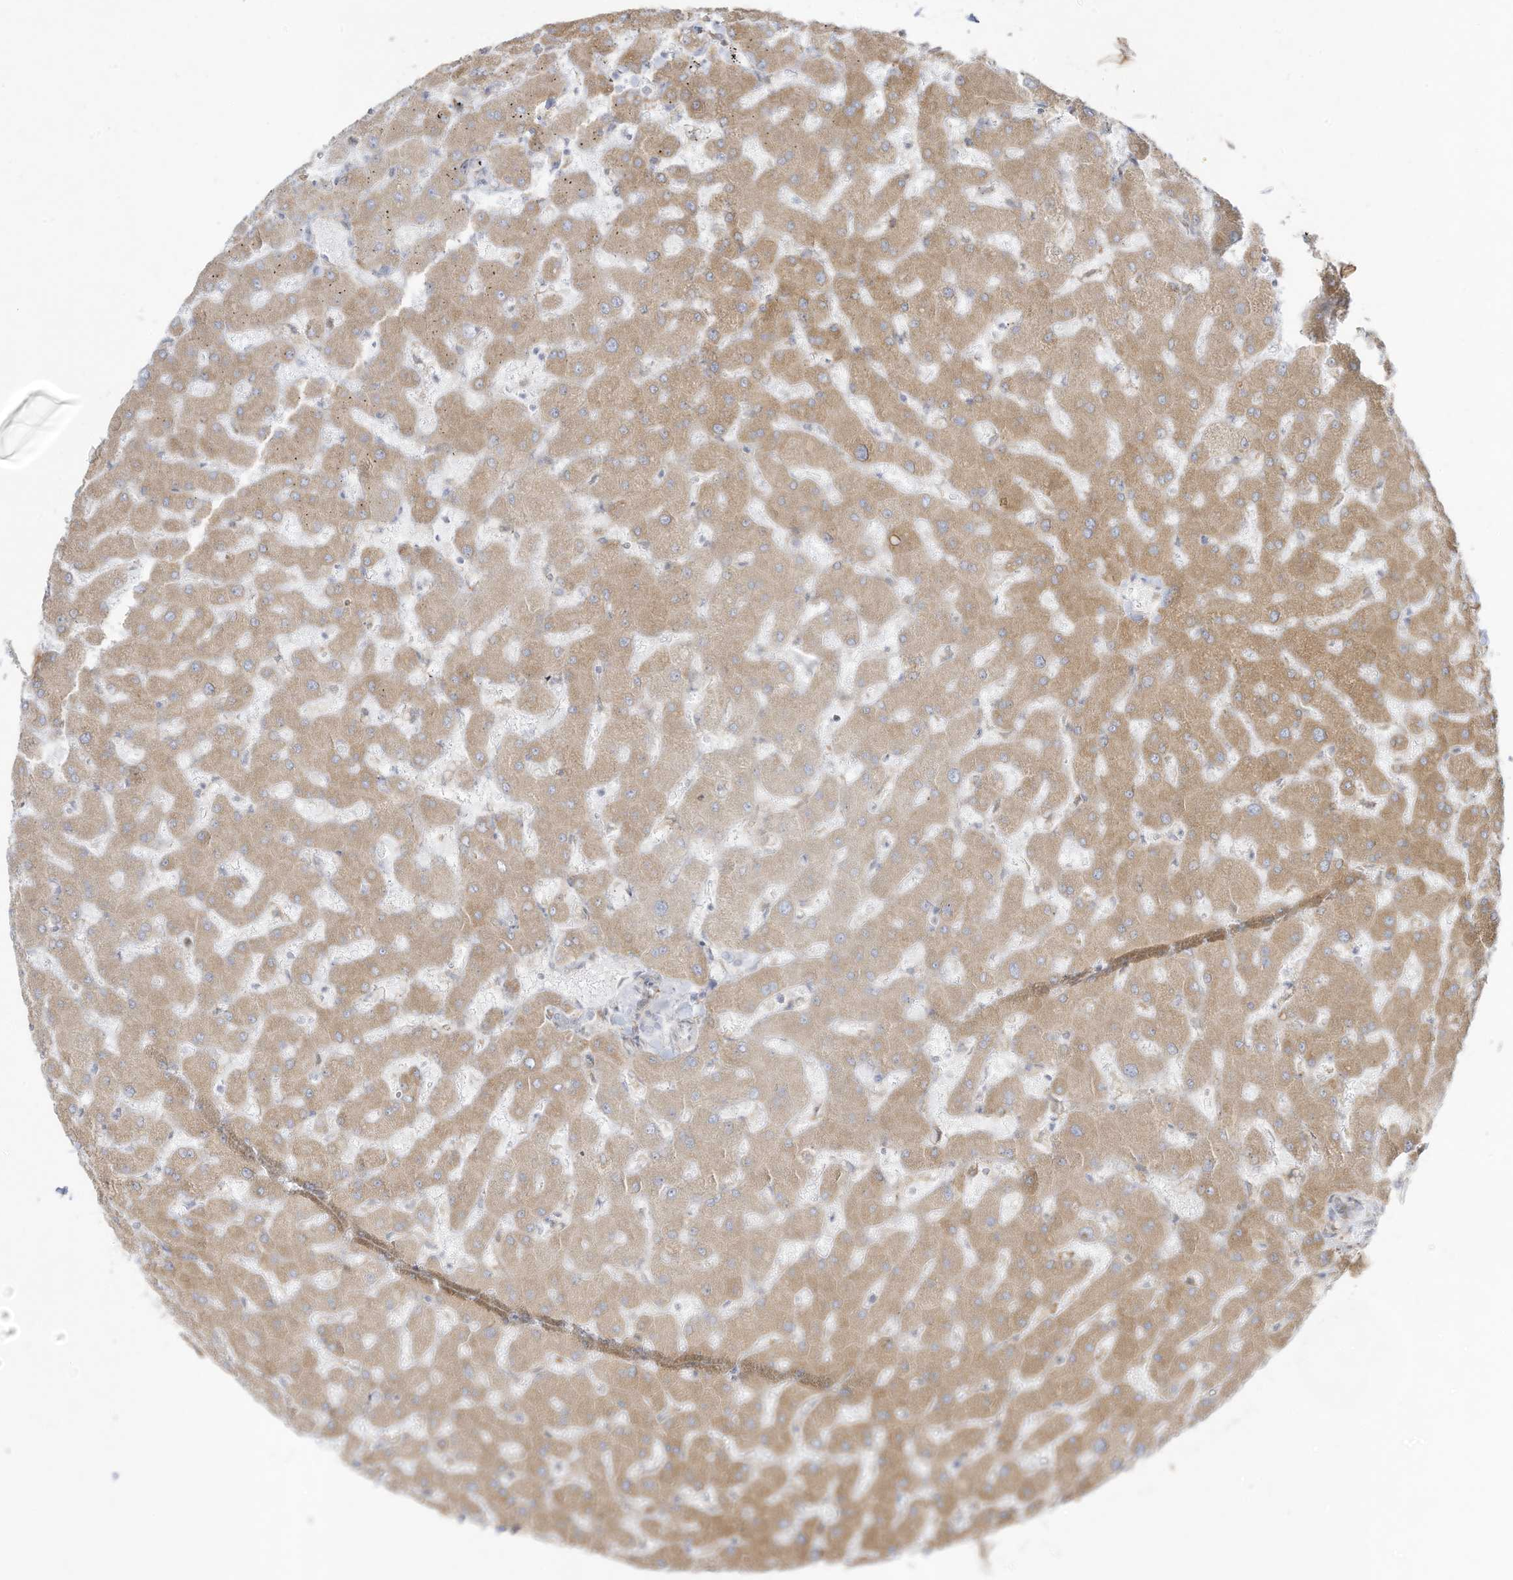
{"staining": {"intensity": "weak", "quantity": "25%-75%", "location": "cytoplasmic/membranous"}, "tissue": "liver", "cell_type": "Cholangiocytes", "image_type": "normal", "snomed": [{"axis": "morphology", "description": "Normal tissue, NOS"}, {"axis": "topography", "description": "Liver"}], "caption": "Liver stained for a protein shows weak cytoplasmic/membranous positivity in cholangiocytes. Nuclei are stained in blue.", "gene": "PTK6", "patient": {"sex": "female", "age": 63}}